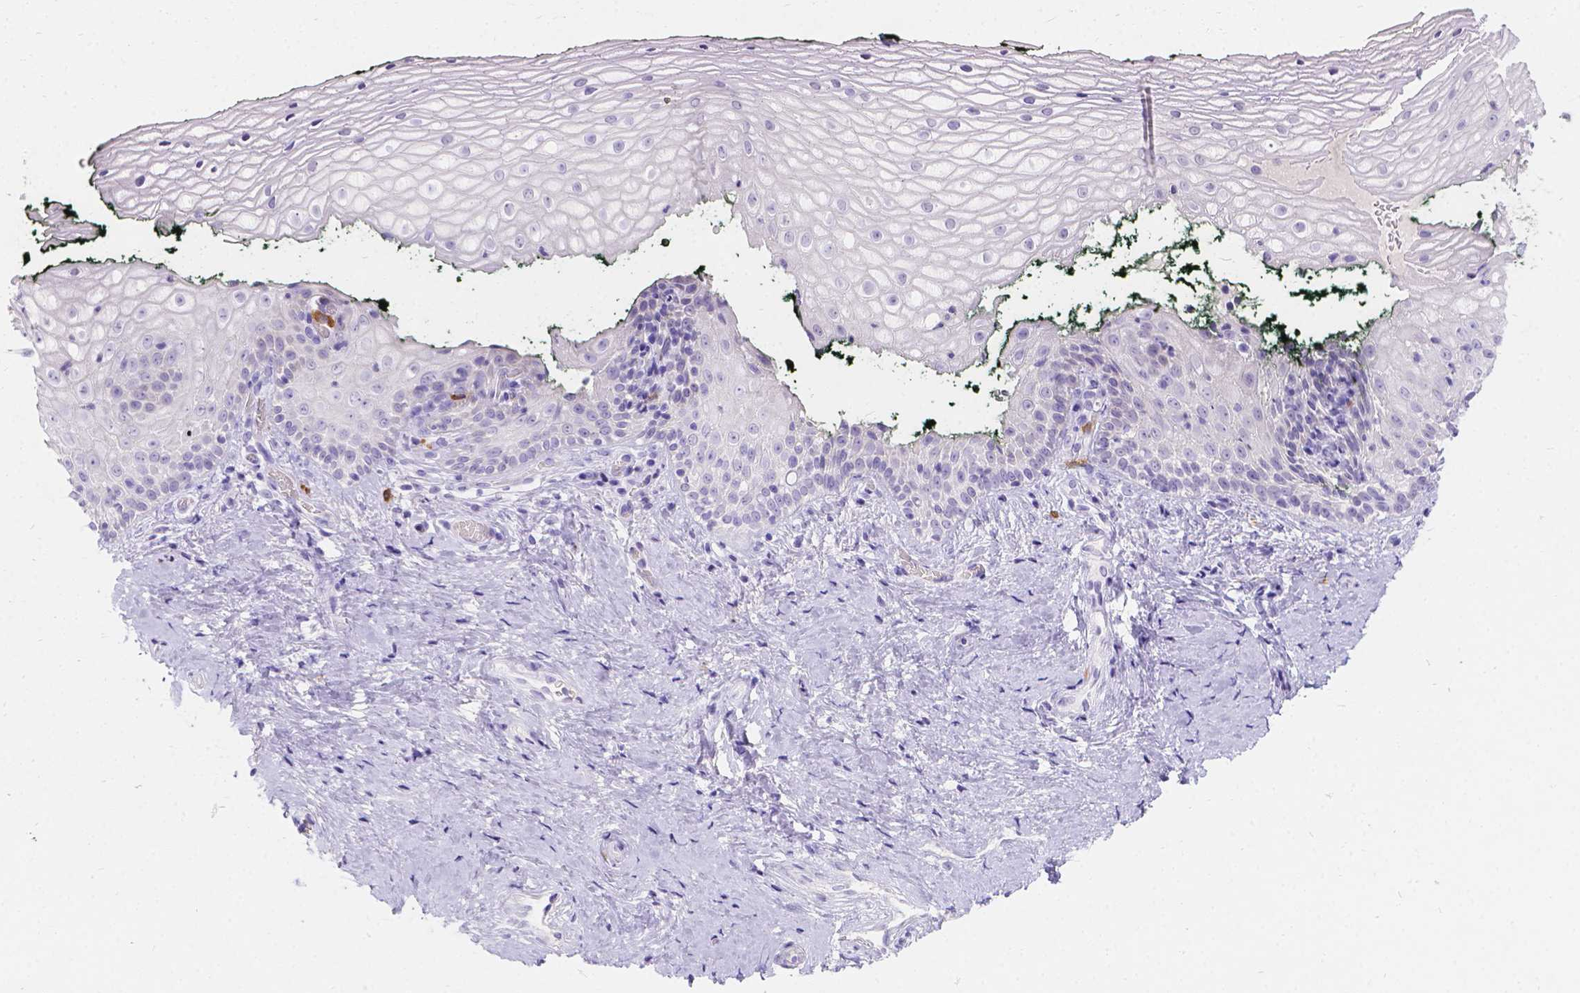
{"staining": {"intensity": "negative", "quantity": "none", "location": "none"}, "tissue": "vagina", "cell_type": "Squamous epithelial cells", "image_type": "normal", "snomed": [{"axis": "morphology", "description": "Normal tissue, NOS"}, {"axis": "topography", "description": "Vagina"}], "caption": "Human vagina stained for a protein using IHC displays no expression in squamous epithelial cells.", "gene": "GNRHR", "patient": {"sex": "female", "age": 47}}